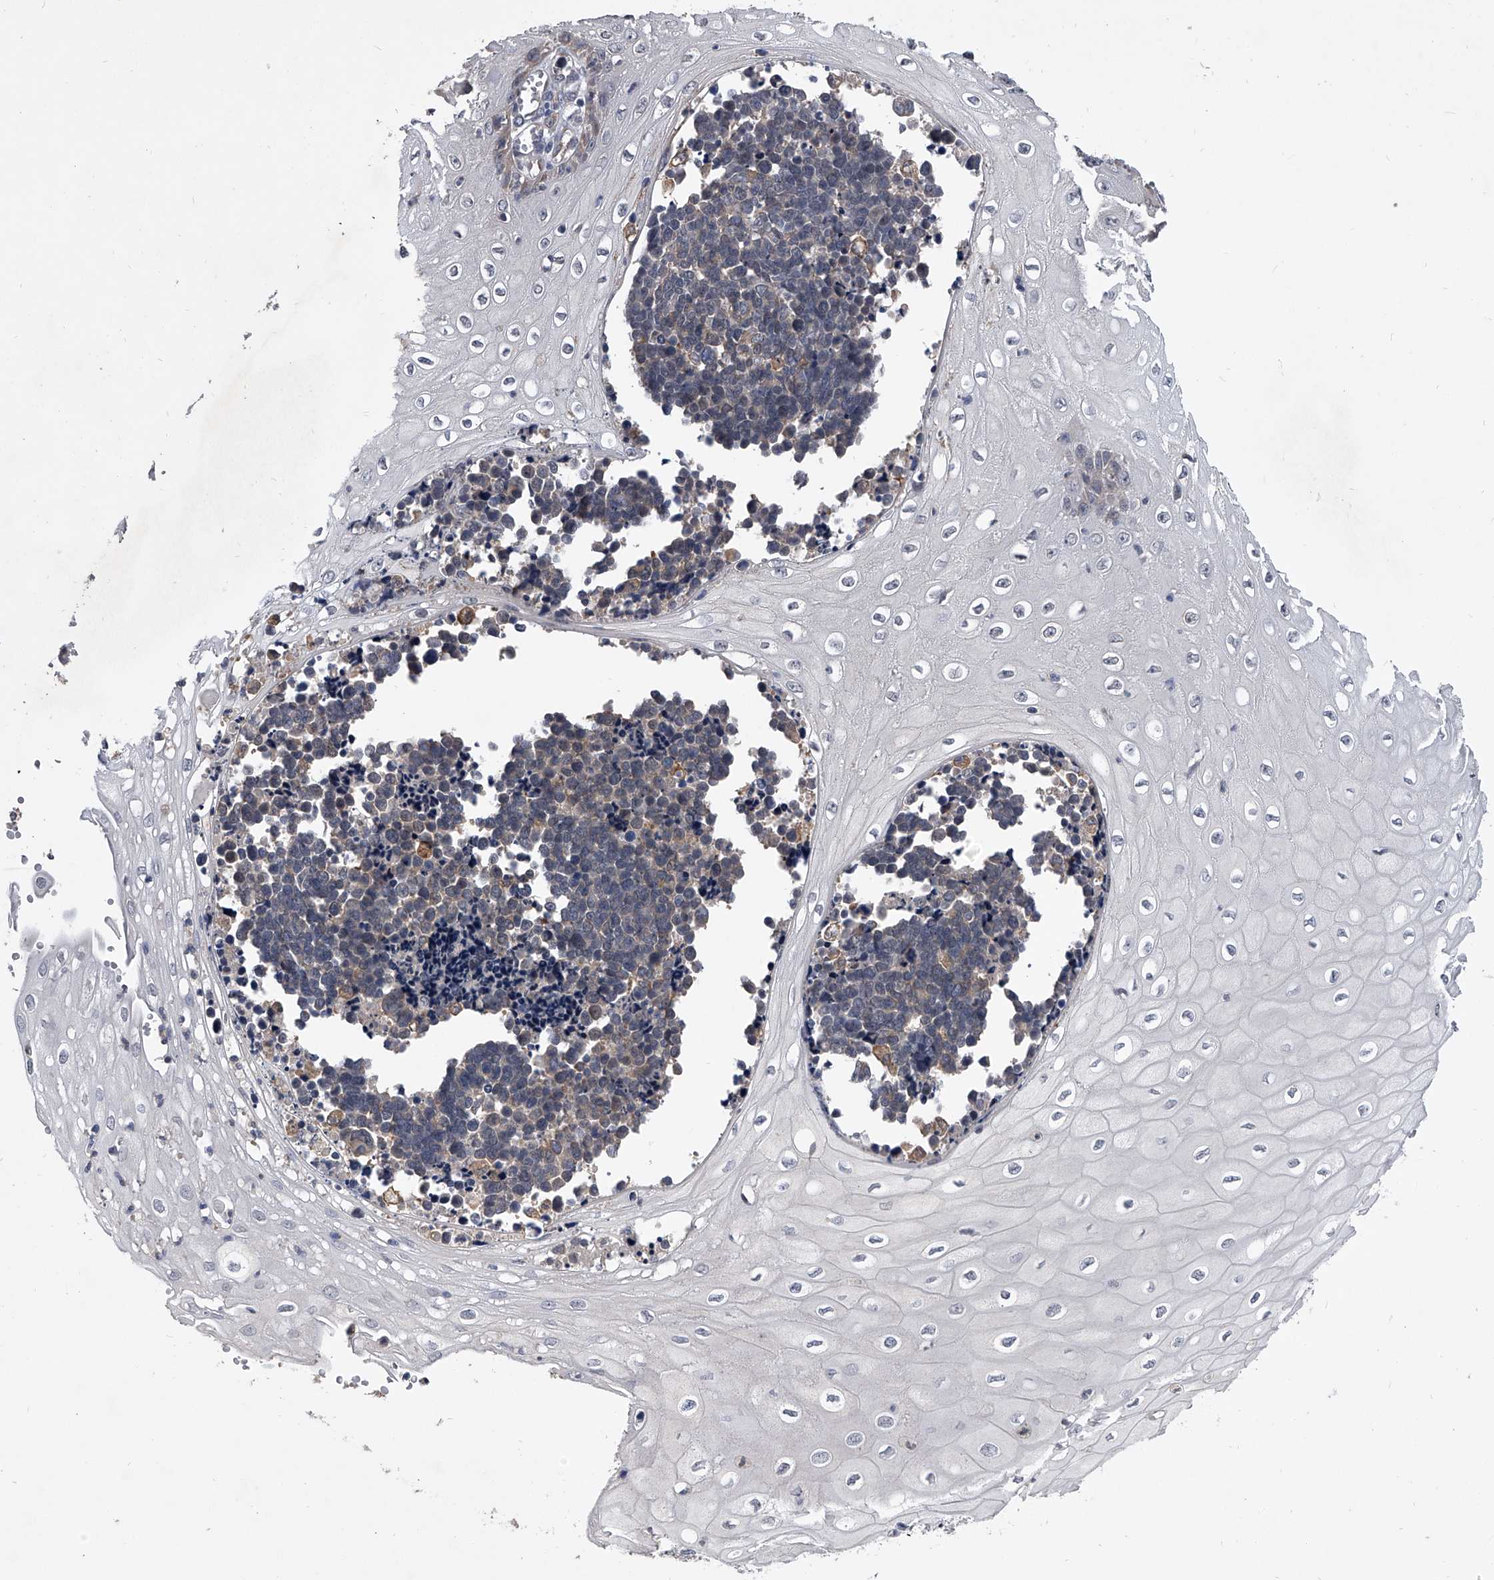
{"staining": {"intensity": "negative", "quantity": "none", "location": "none"}, "tissue": "cervical cancer", "cell_type": "Tumor cells", "image_type": "cancer", "snomed": [{"axis": "morphology", "description": "Normal tissue, NOS"}, {"axis": "morphology", "description": "Squamous cell carcinoma, NOS"}, {"axis": "topography", "description": "Cervix"}], "caption": "High power microscopy histopathology image of an IHC image of cervical cancer, revealing no significant expression in tumor cells.", "gene": "MAP4K3", "patient": {"sex": "female", "age": 35}}